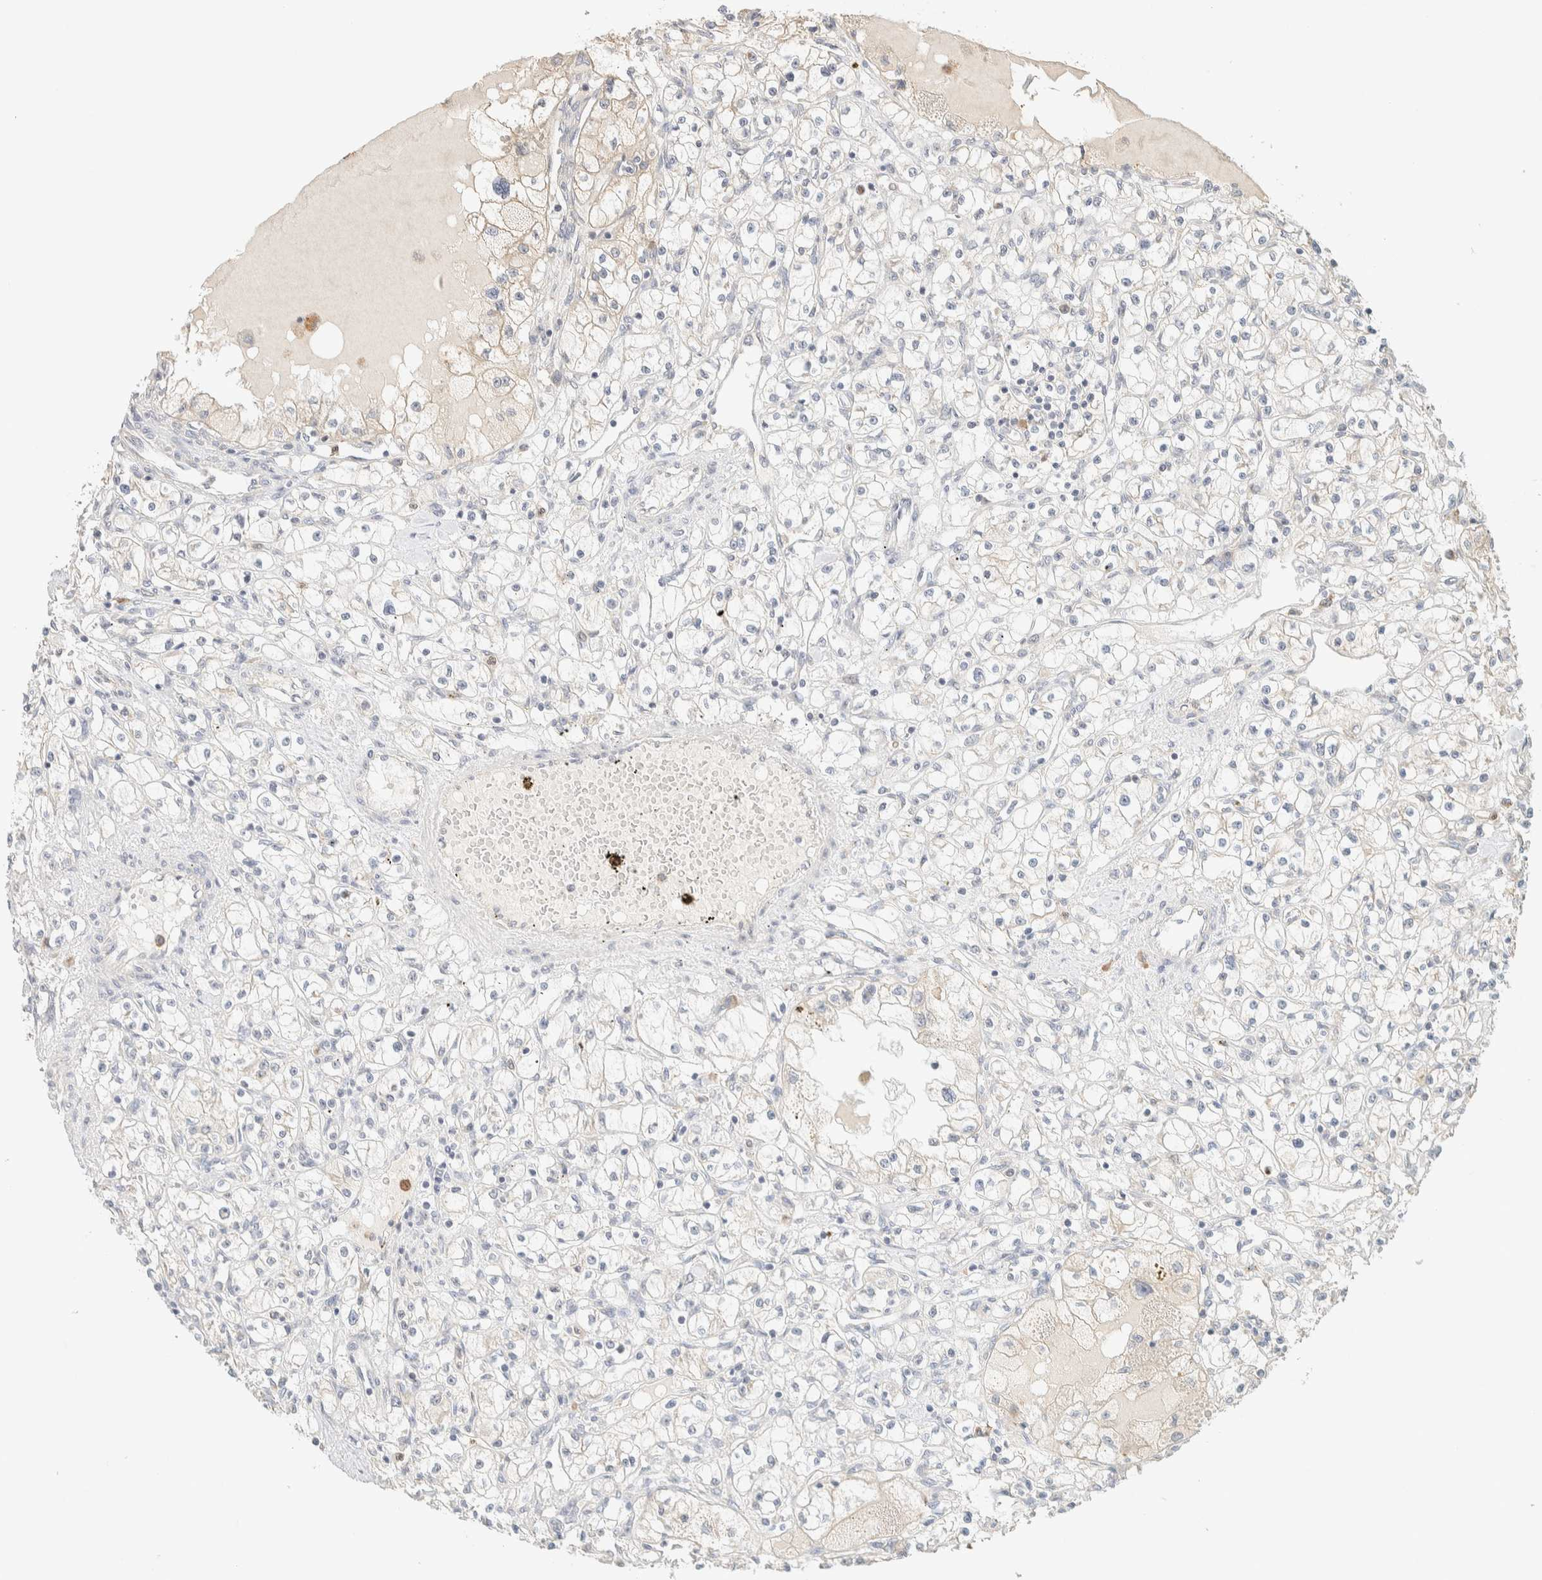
{"staining": {"intensity": "negative", "quantity": "none", "location": "none"}, "tissue": "renal cancer", "cell_type": "Tumor cells", "image_type": "cancer", "snomed": [{"axis": "morphology", "description": "Adenocarcinoma, NOS"}, {"axis": "topography", "description": "Kidney"}], "caption": "A micrograph of renal cancer (adenocarcinoma) stained for a protein exhibits no brown staining in tumor cells. The staining was performed using DAB to visualize the protein expression in brown, while the nuclei were stained in blue with hematoxylin (Magnification: 20x).", "gene": "TTC3", "patient": {"sex": "male", "age": 56}}